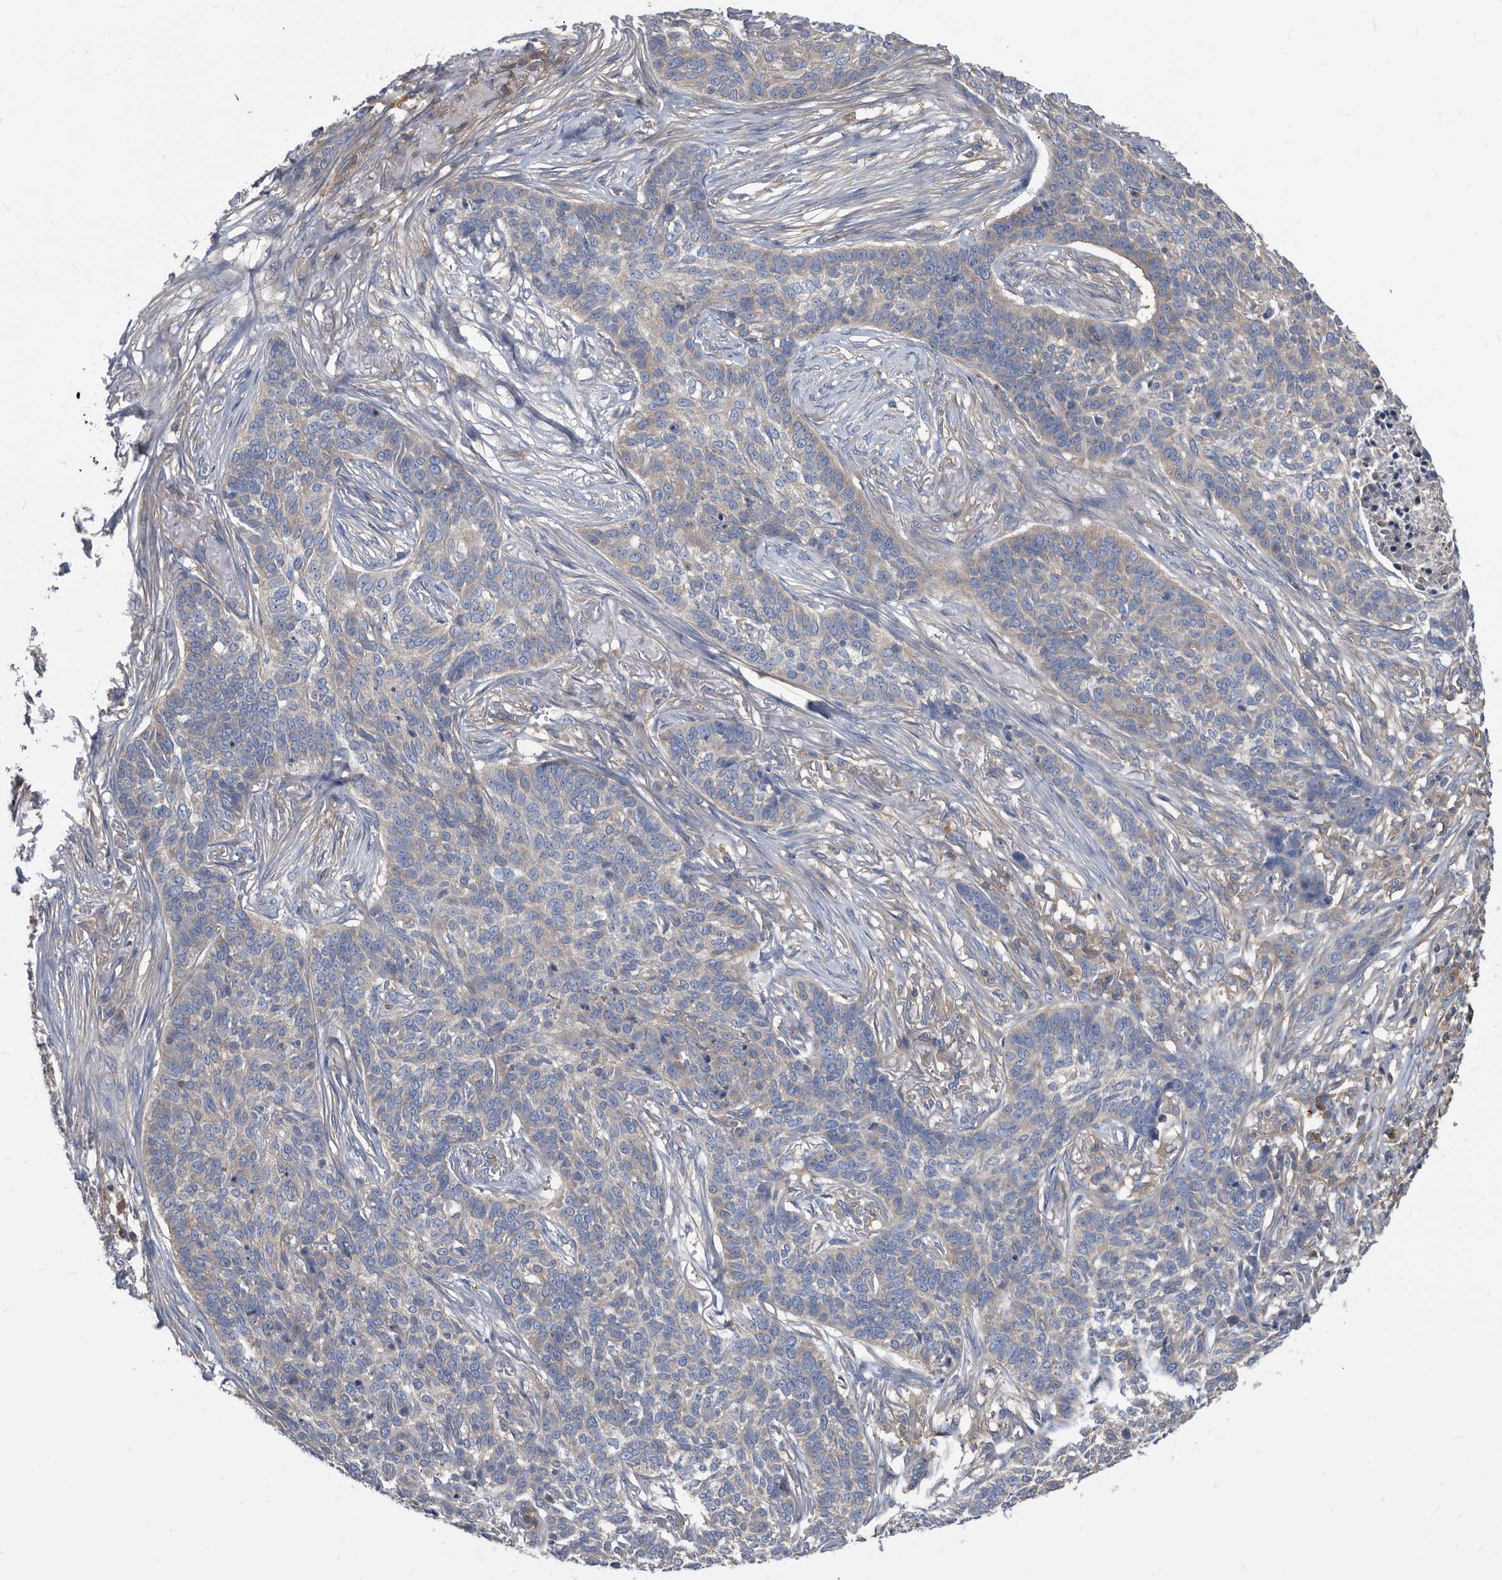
{"staining": {"intensity": "weak", "quantity": "<25%", "location": "cytoplasmic/membranous"}, "tissue": "skin cancer", "cell_type": "Tumor cells", "image_type": "cancer", "snomed": [{"axis": "morphology", "description": "Basal cell carcinoma"}, {"axis": "topography", "description": "Skin"}], "caption": "Immunohistochemical staining of human skin cancer (basal cell carcinoma) shows no significant staining in tumor cells.", "gene": "APEH", "patient": {"sex": "male", "age": 85}}